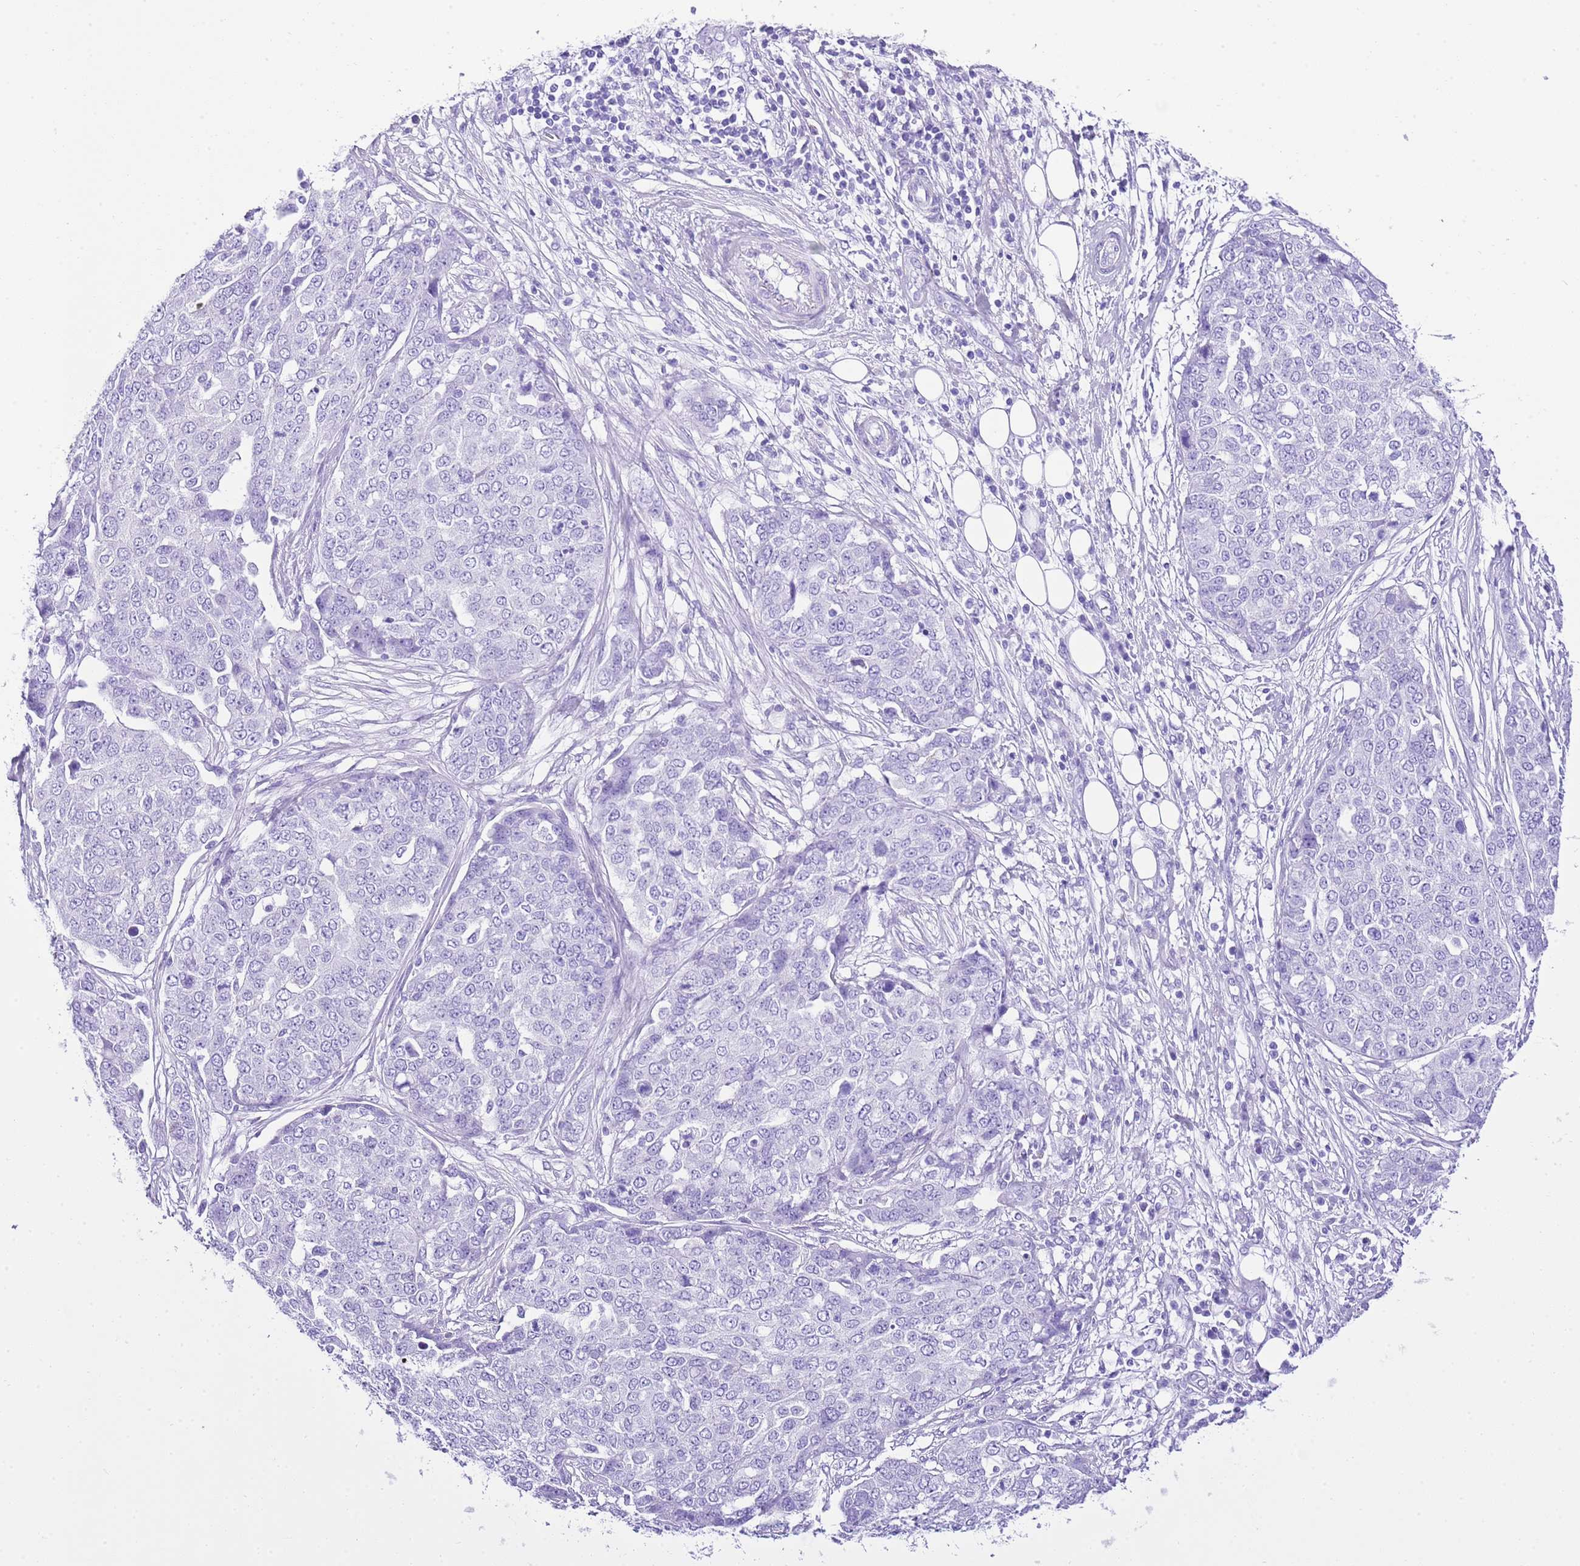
{"staining": {"intensity": "negative", "quantity": "none", "location": "none"}, "tissue": "ovarian cancer", "cell_type": "Tumor cells", "image_type": "cancer", "snomed": [{"axis": "morphology", "description": "Cystadenocarcinoma, serous, NOS"}, {"axis": "topography", "description": "Soft tissue"}, {"axis": "topography", "description": "Ovary"}], "caption": "IHC of human ovarian cancer exhibits no staining in tumor cells.", "gene": "KCNC1", "patient": {"sex": "female", "age": 57}}